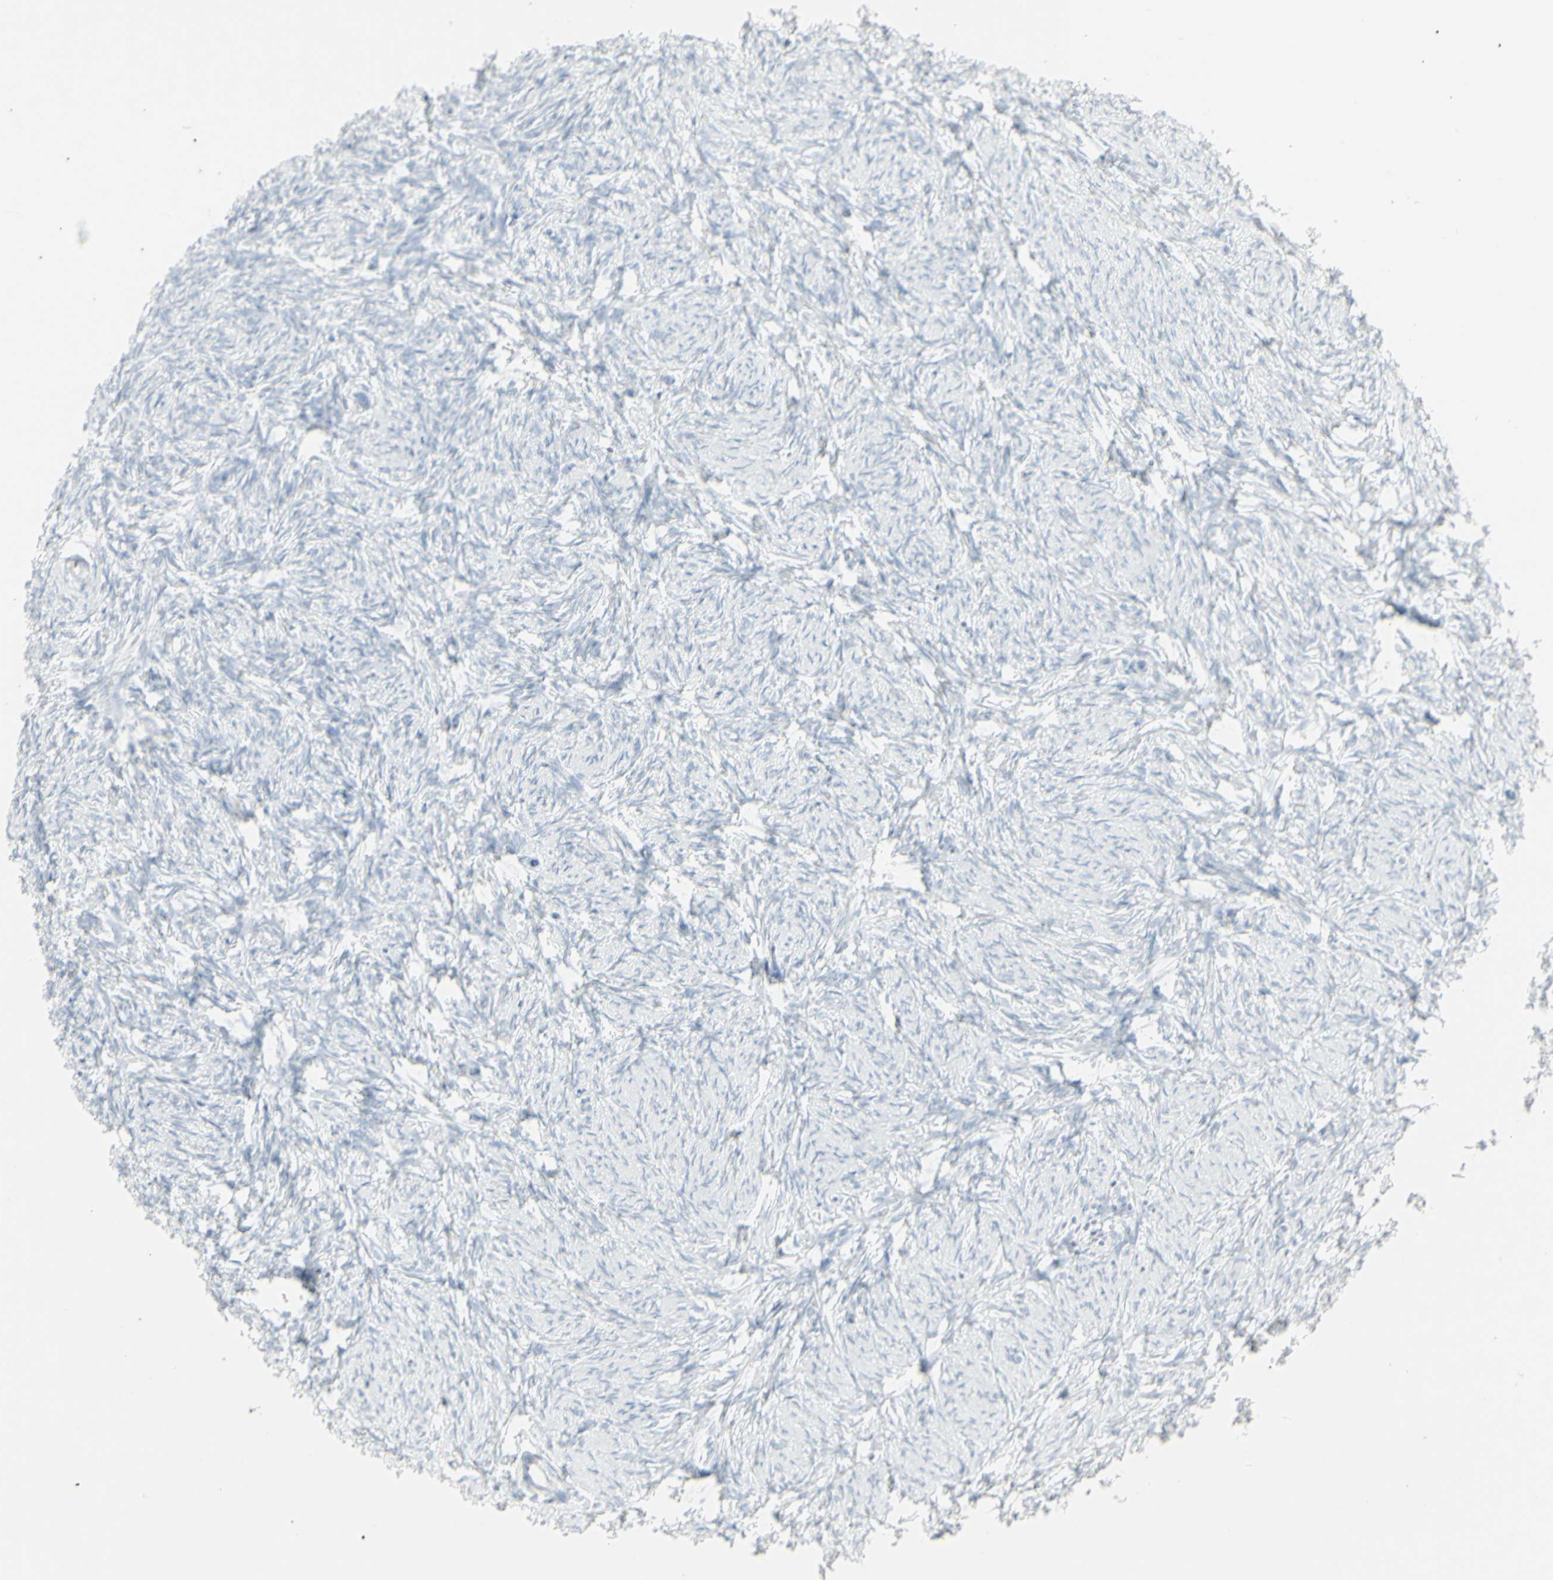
{"staining": {"intensity": "negative", "quantity": "none", "location": "none"}, "tissue": "ovary", "cell_type": "Ovarian stroma cells", "image_type": "normal", "snomed": [{"axis": "morphology", "description": "Normal tissue, NOS"}, {"axis": "topography", "description": "Ovary"}], "caption": "Ovary stained for a protein using IHC demonstrates no positivity ovarian stroma cells.", "gene": "YBX2", "patient": {"sex": "female", "age": 60}}